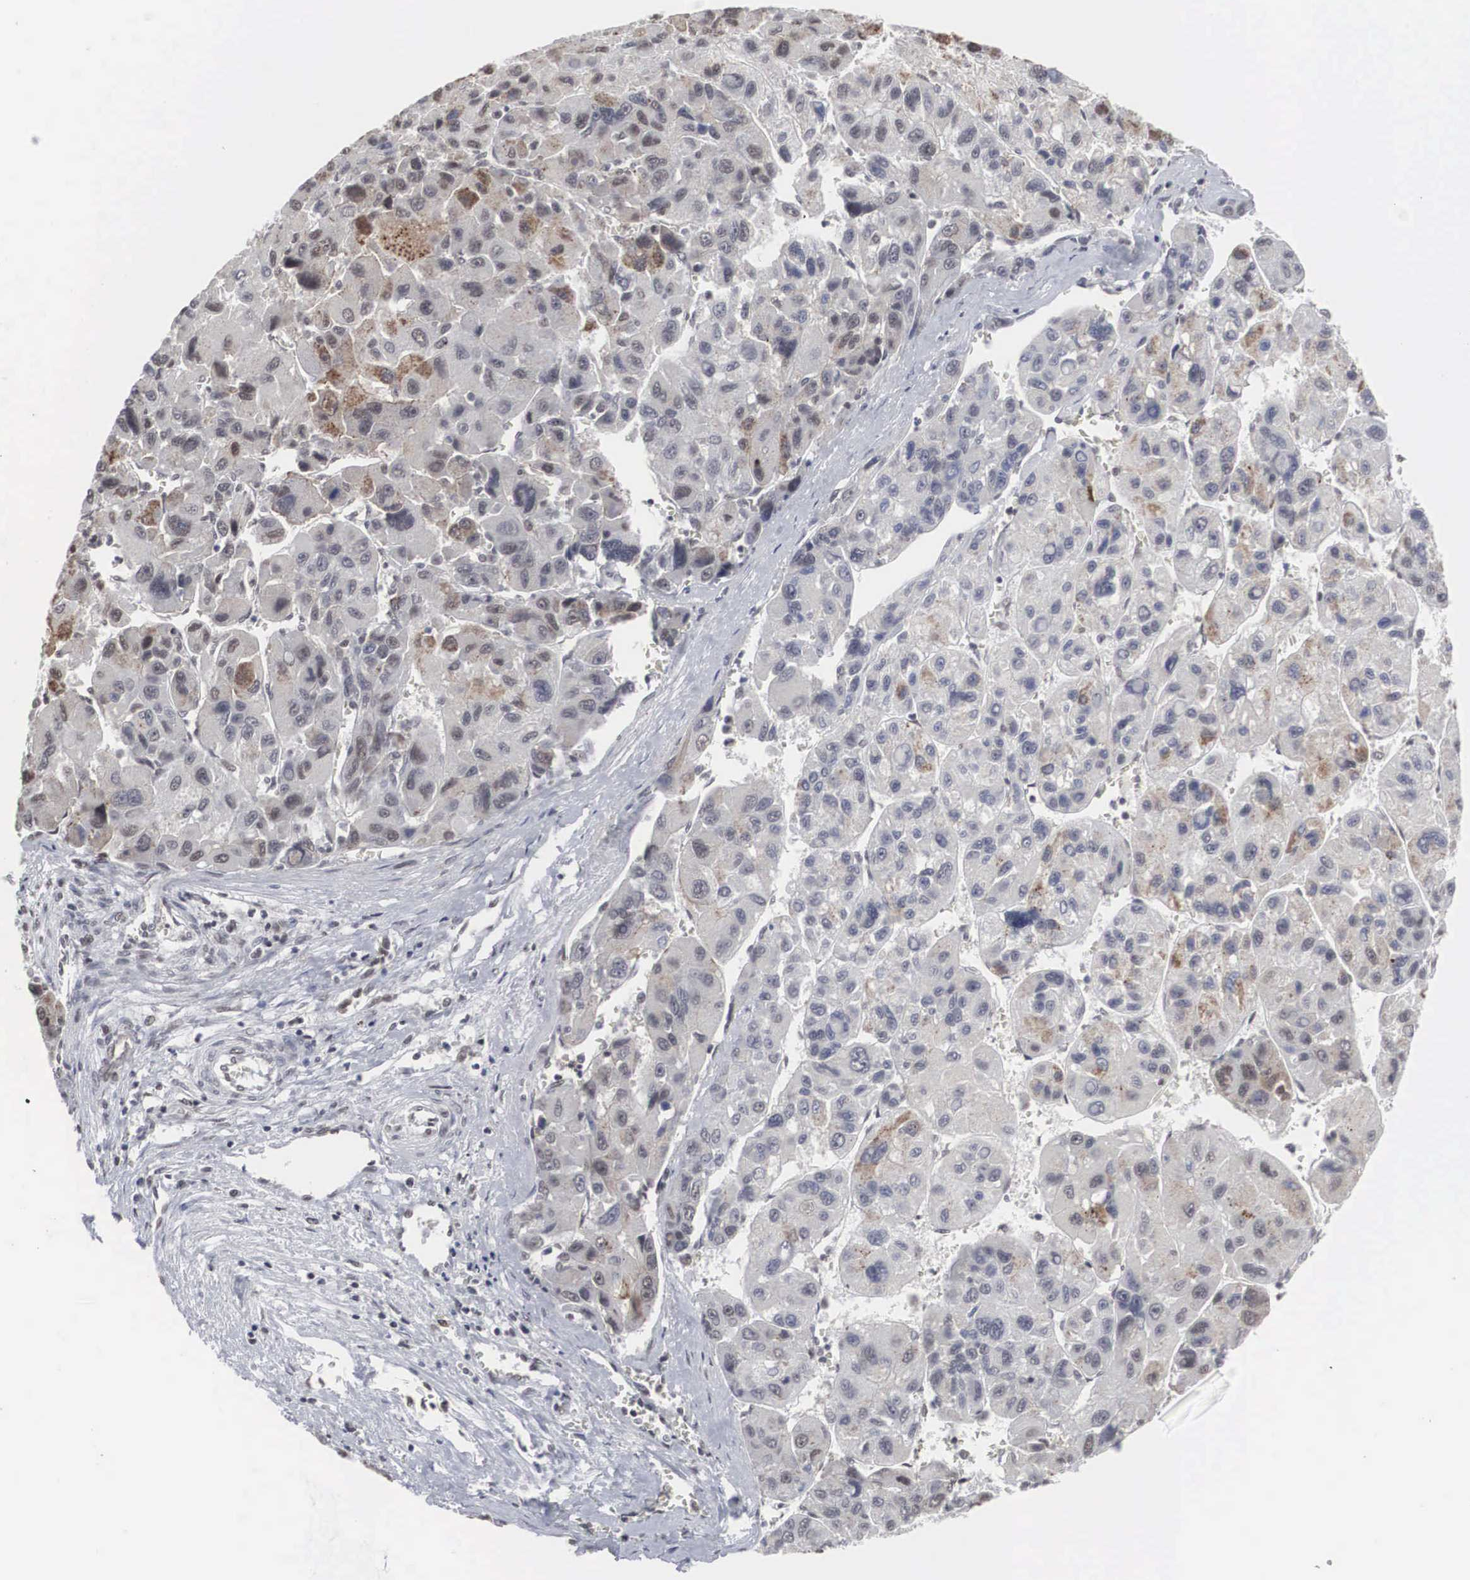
{"staining": {"intensity": "weak", "quantity": "<25%", "location": "cytoplasmic/membranous,nuclear"}, "tissue": "liver cancer", "cell_type": "Tumor cells", "image_type": "cancer", "snomed": [{"axis": "morphology", "description": "Carcinoma, Hepatocellular, NOS"}, {"axis": "topography", "description": "Liver"}], "caption": "This image is of liver hepatocellular carcinoma stained with IHC to label a protein in brown with the nuclei are counter-stained blue. There is no expression in tumor cells.", "gene": "AUTS2", "patient": {"sex": "male", "age": 64}}